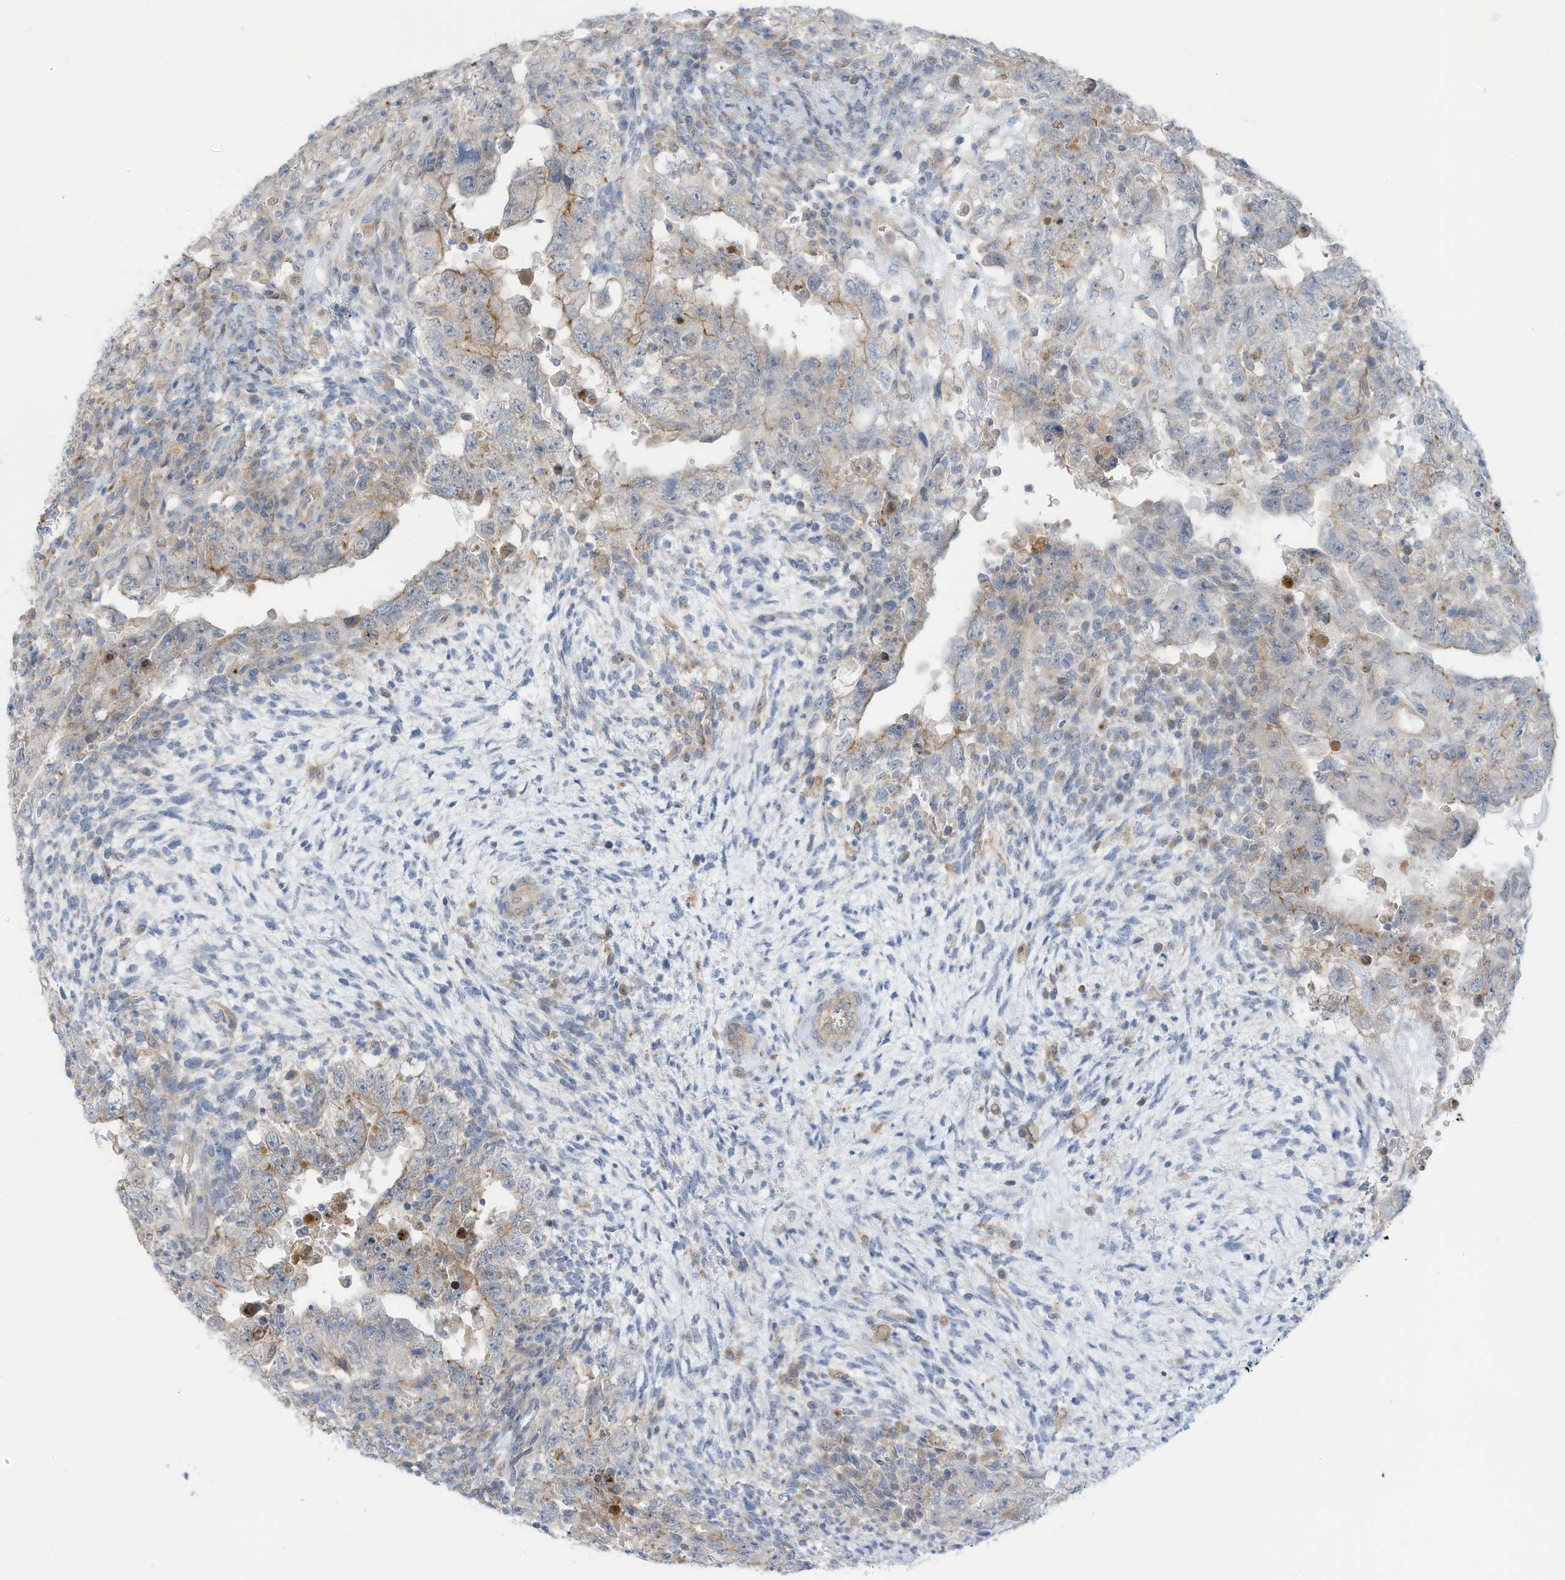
{"staining": {"intensity": "moderate", "quantity": "<25%", "location": "cytoplasmic/membranous"}, "tissue": "testis cancer", "cell_type": "Tumor cells", "image_type": "cancer", "snomed": [{"axis": "morphology", "description": "Carcinoma, Embryonal, NOS"}, {"axis": "topography", "description": "Testis"}], "caption": "Human testis cancer (embryonal carcinoma) stained for a protein (brown) demonstrates moderate cytoplasmic/membranous positive positivity in approximately <25% of tumor cells.", "gene": "ADAT2", "patient": {"sex": "male", "age": 26}}